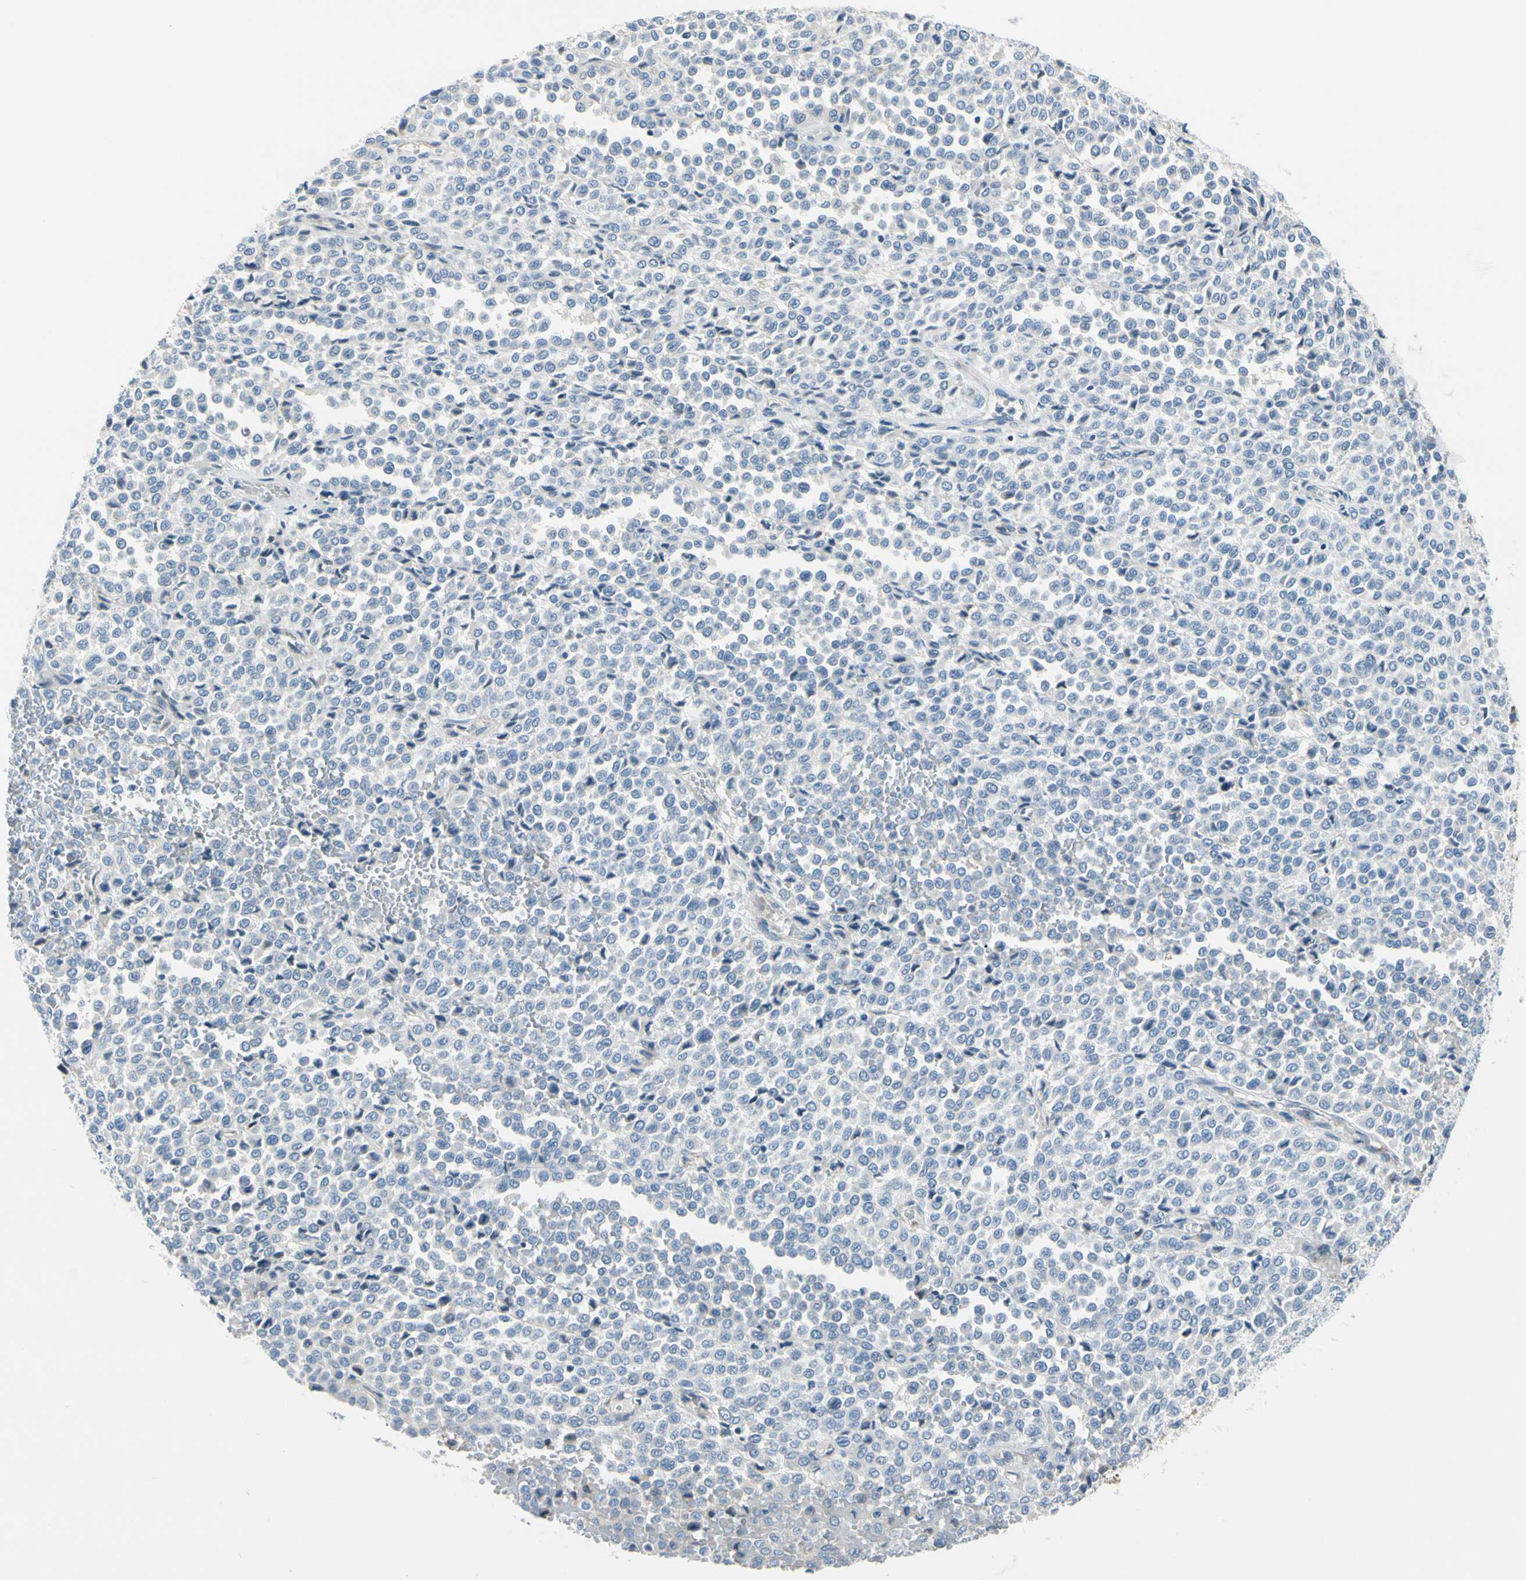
{"staining": {"intensity": "negative", "quantity": "none", "location": "none"}, "tissue": "melanoma", "cell_type": "Tumor cells", "image_type": "cancer", "snomed": [{"axis": "morphology", "description": "Malignant melanoma, Metastatic site"}, {"axis": "topography", "description": "Pancreas"}], "caption": "A high-resolution image shows immunohistochemistry (IHC) staining of melanoma, which shows no significant staining in tumor cells.", "gene": "FCER2", "patient": {"sex": "female", "age": 30}}